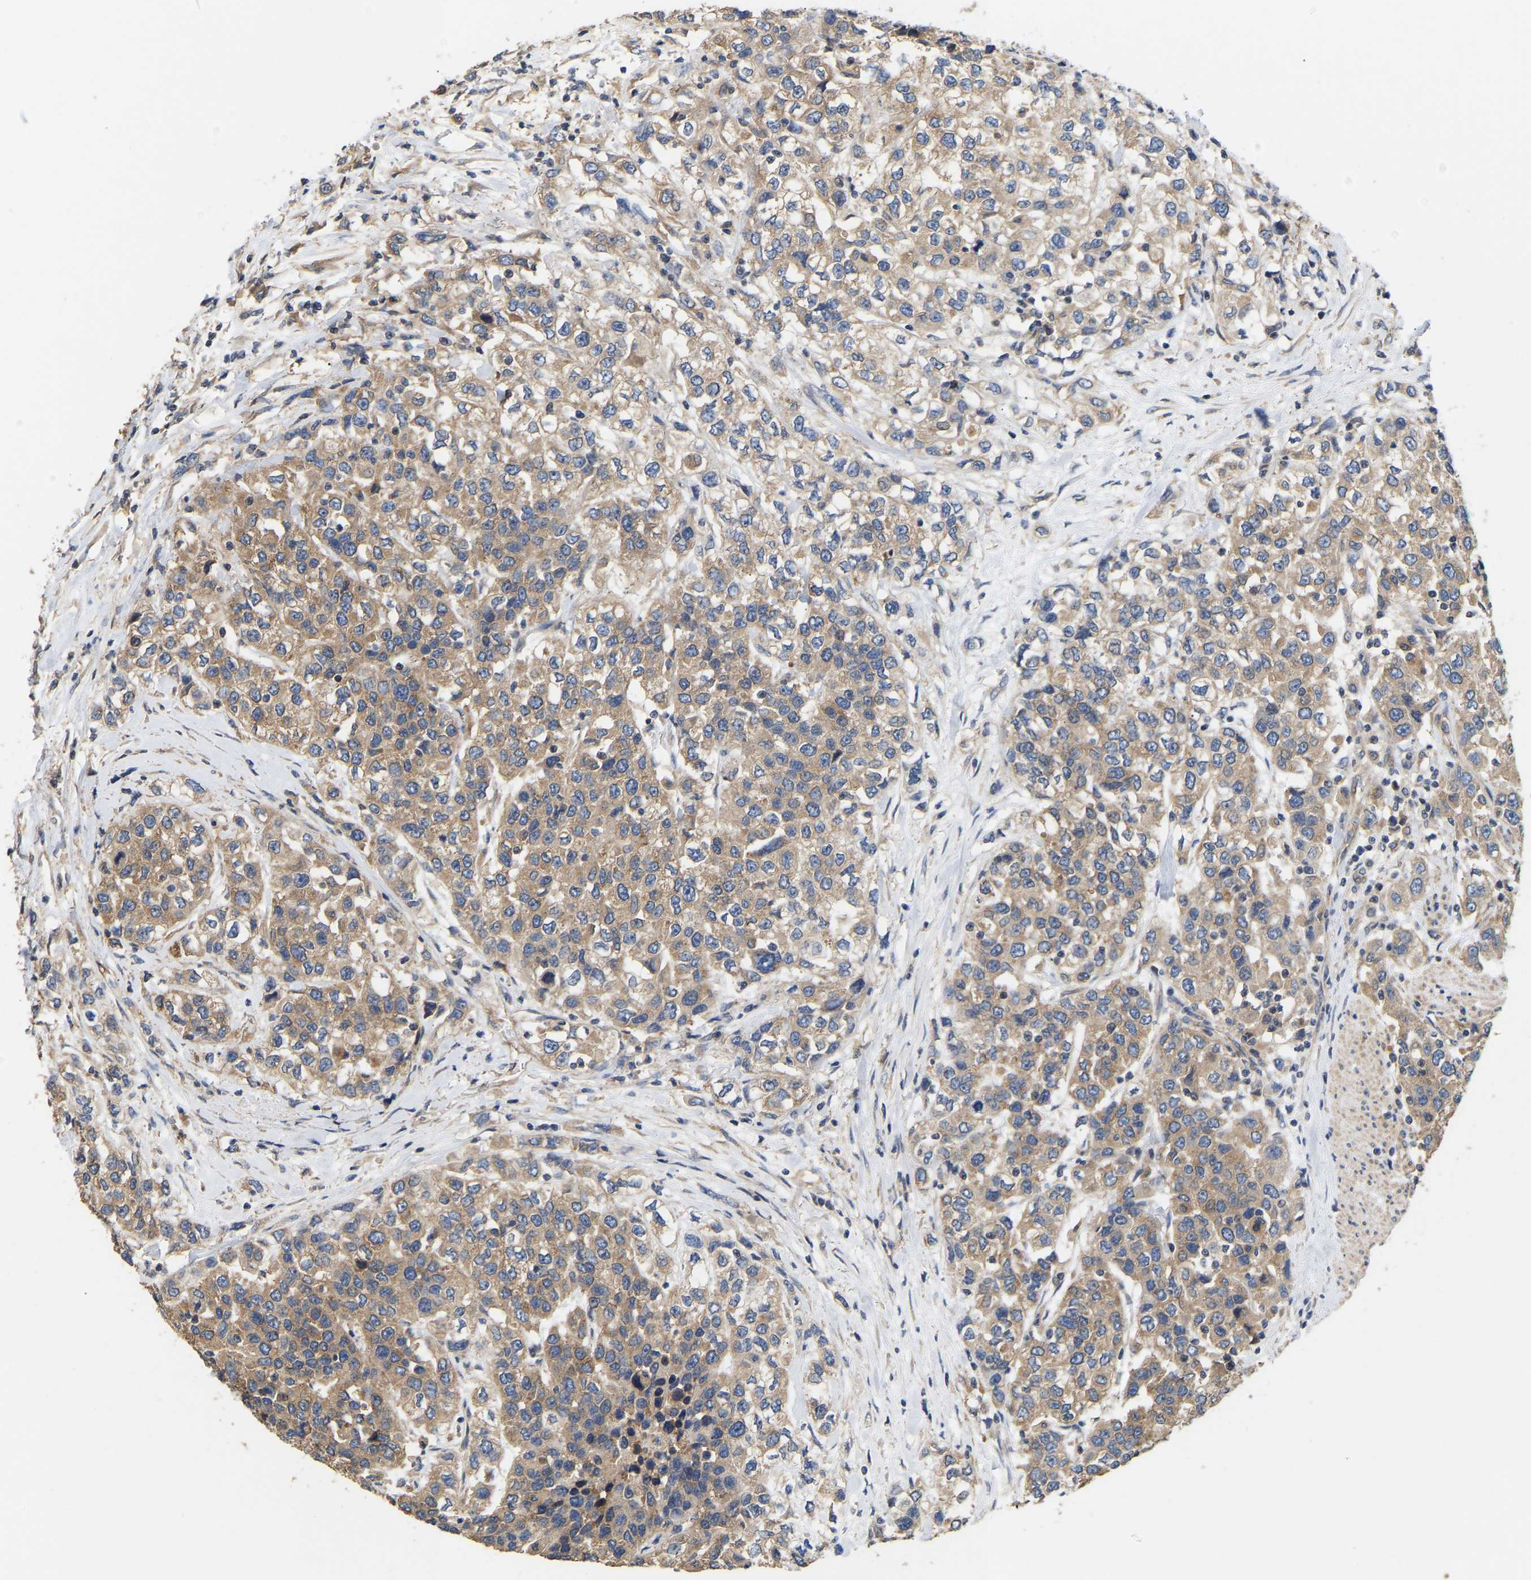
{"staining": {"intensity": "moderate", "quantity": ">75%", "location": "cytoplasmic/membranous"}, "tissue": "urothelial cancer", "cell_type": "Tumor cells", "image_type": "cancer", "snomed": [{"axis": "morphology", "description": "Urothelial carcinoma, High grade"}, {"axis": "topography", "description": "Urinary bladder"}], "caption": "Urothelial cancer stained with immunohistochemistry reveals moderate cytoplasmic/membranous staining in about >75% of tumor cells.", "gene": "AIMP2", "patient": {"sex": "female", "age": 80}}